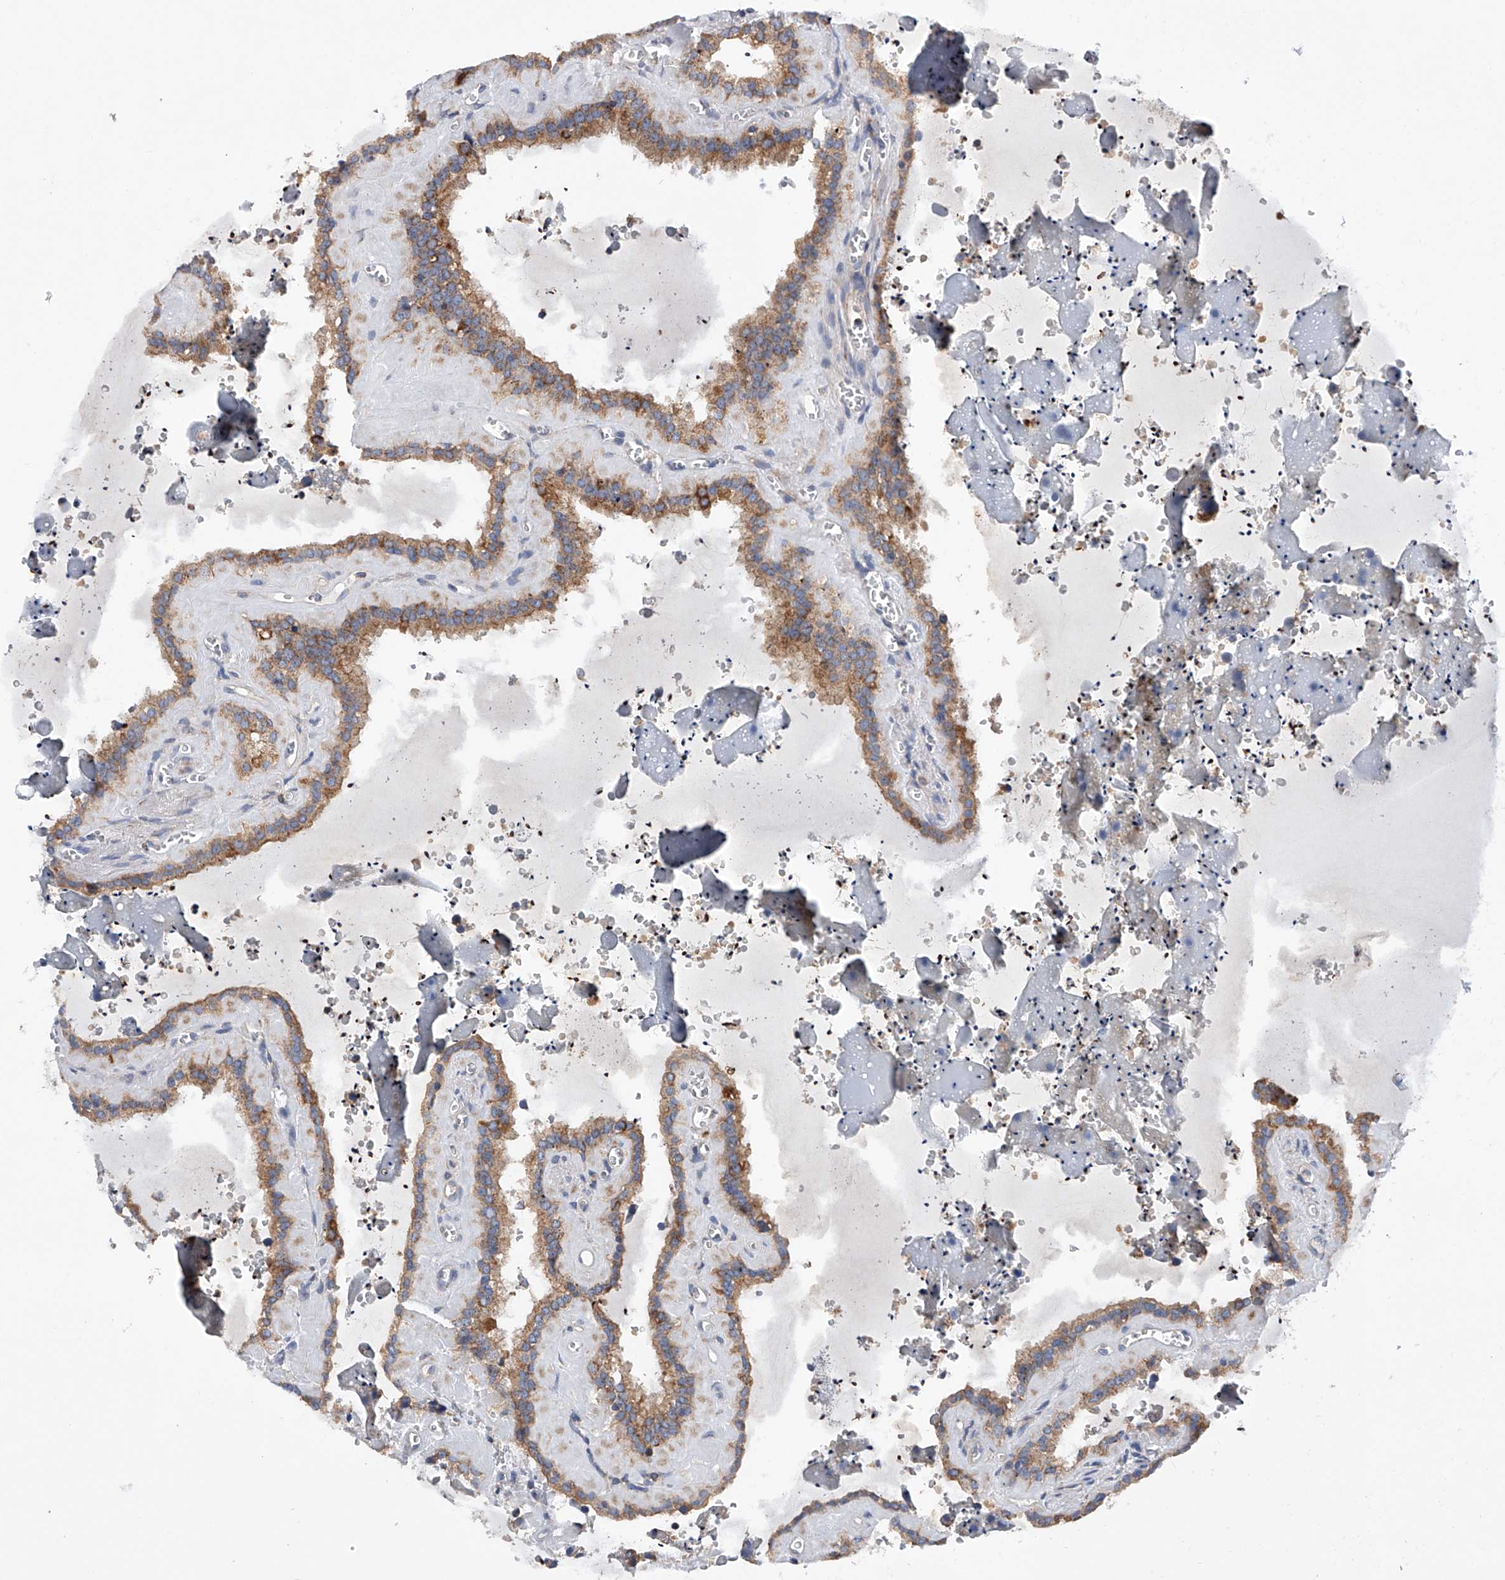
{"staining": {"intensity": "moderate", "quantity": ">75%", "location": "cytoplasmic/membranous"}, "tissue": "seminal vesicle", "cell_type": "Glandular cells", "image_type": "normal", "snomed": [{"axis": "morphology", "description": "Normal tissue, NOS"}, {"axis": "topography", "description": "Prostate"}, {"axis": "topography", "description": "Seminal veicle"}], "caption": "There is medium levels of moderate cytoplasmic/membranous positivity in glandular cells of normal seminal vesicle, as demonstrated by immunohistochemical staining (brown color).", "gene": "MLYCD", "patient": {"sex": "male", "age": 59}}